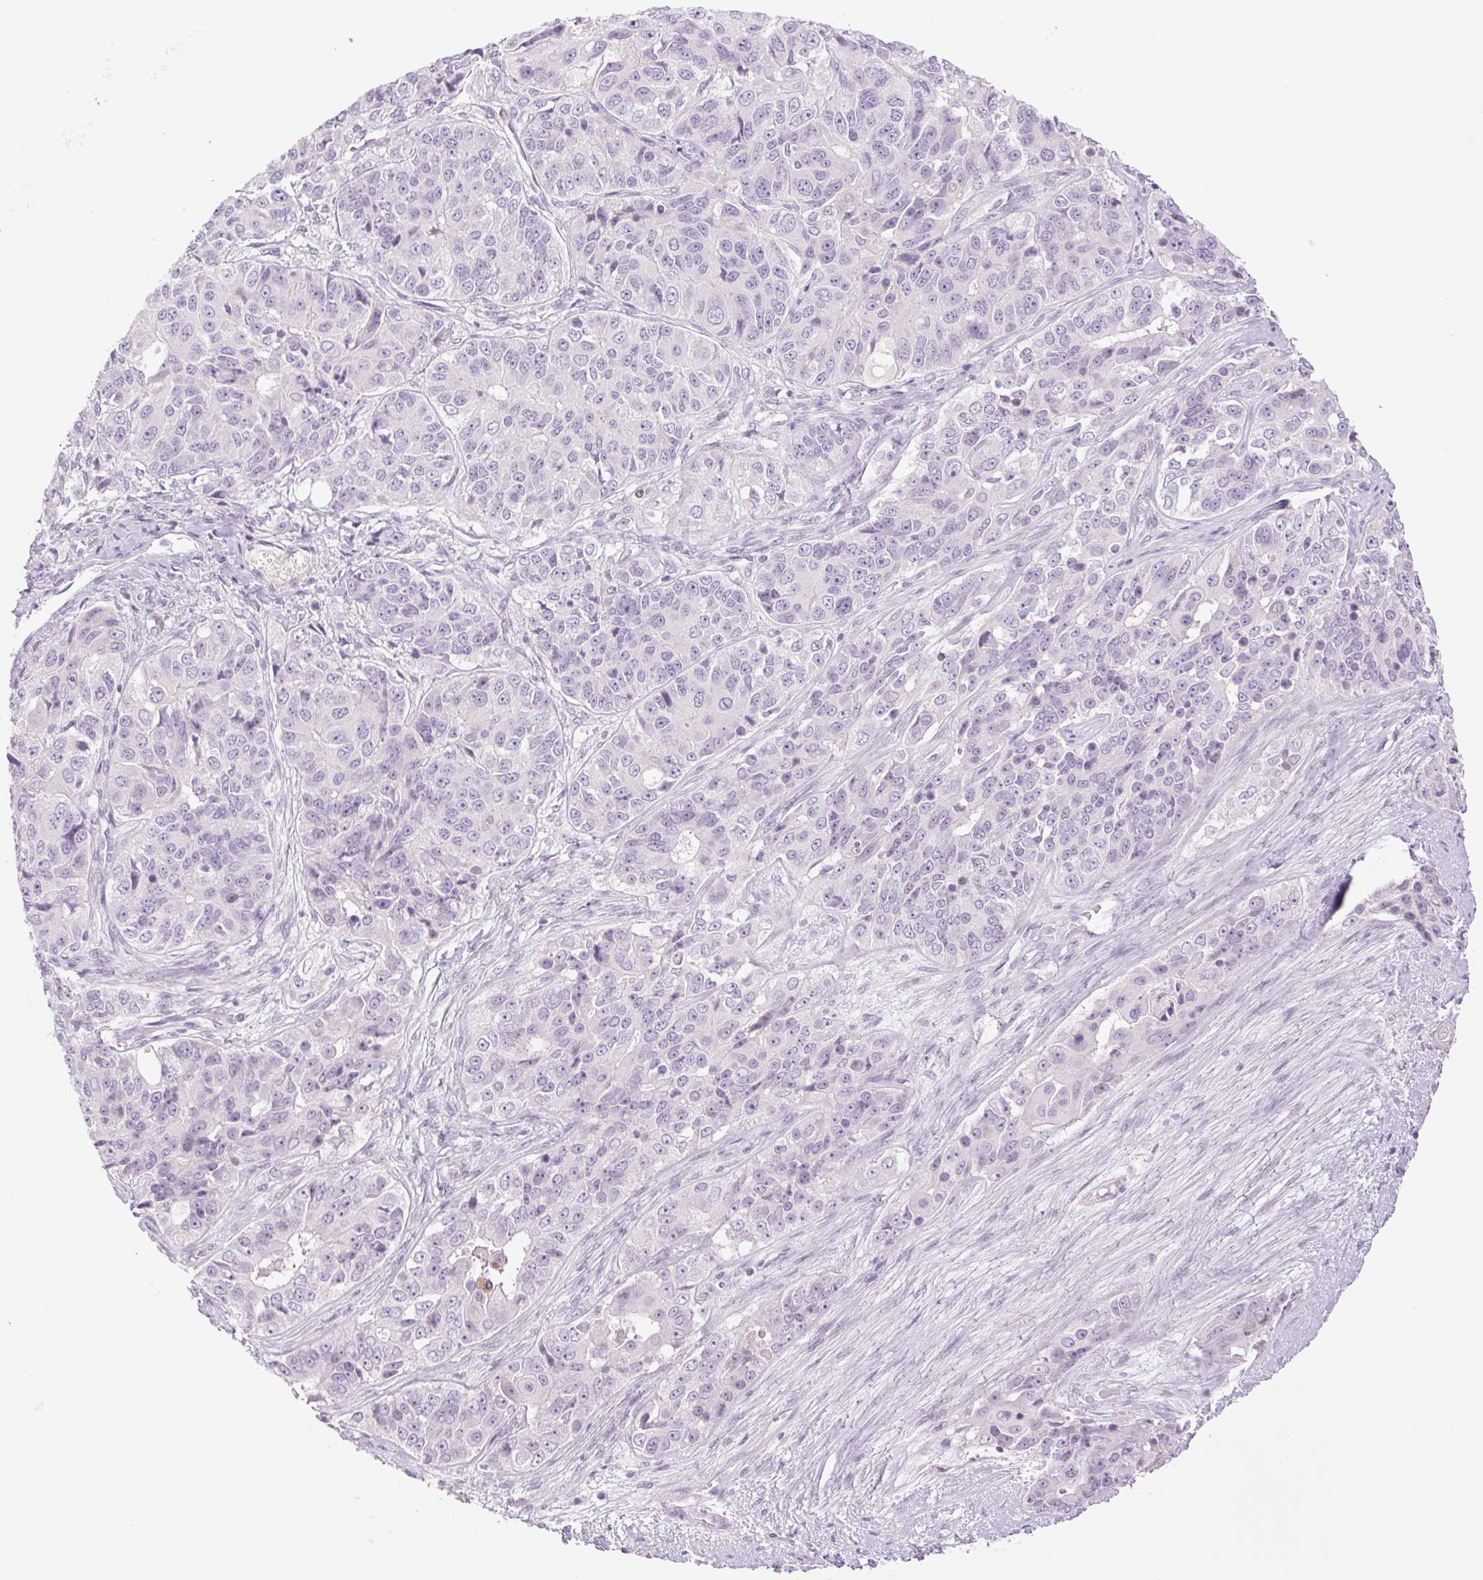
{"staining": {"intensity": "negative", "quantity": "none", "location": "none"}, "tissue": "ovarian cancer", "cell_type": "Tumor cells", "image_type": "cancer", "snomed": [{"axis": "morphology", "description": "Carcinoma, endometroid"}, {"axis": "topography", "description": "Ovary"}], "caption": "This is an immunohistochemistry (IHC) micrograph of endometroid carcinoma (ovarian). There is no positivity in tumor cells.", "gene": "TBX15", "patient": {"sex": "female", "age": 51}}